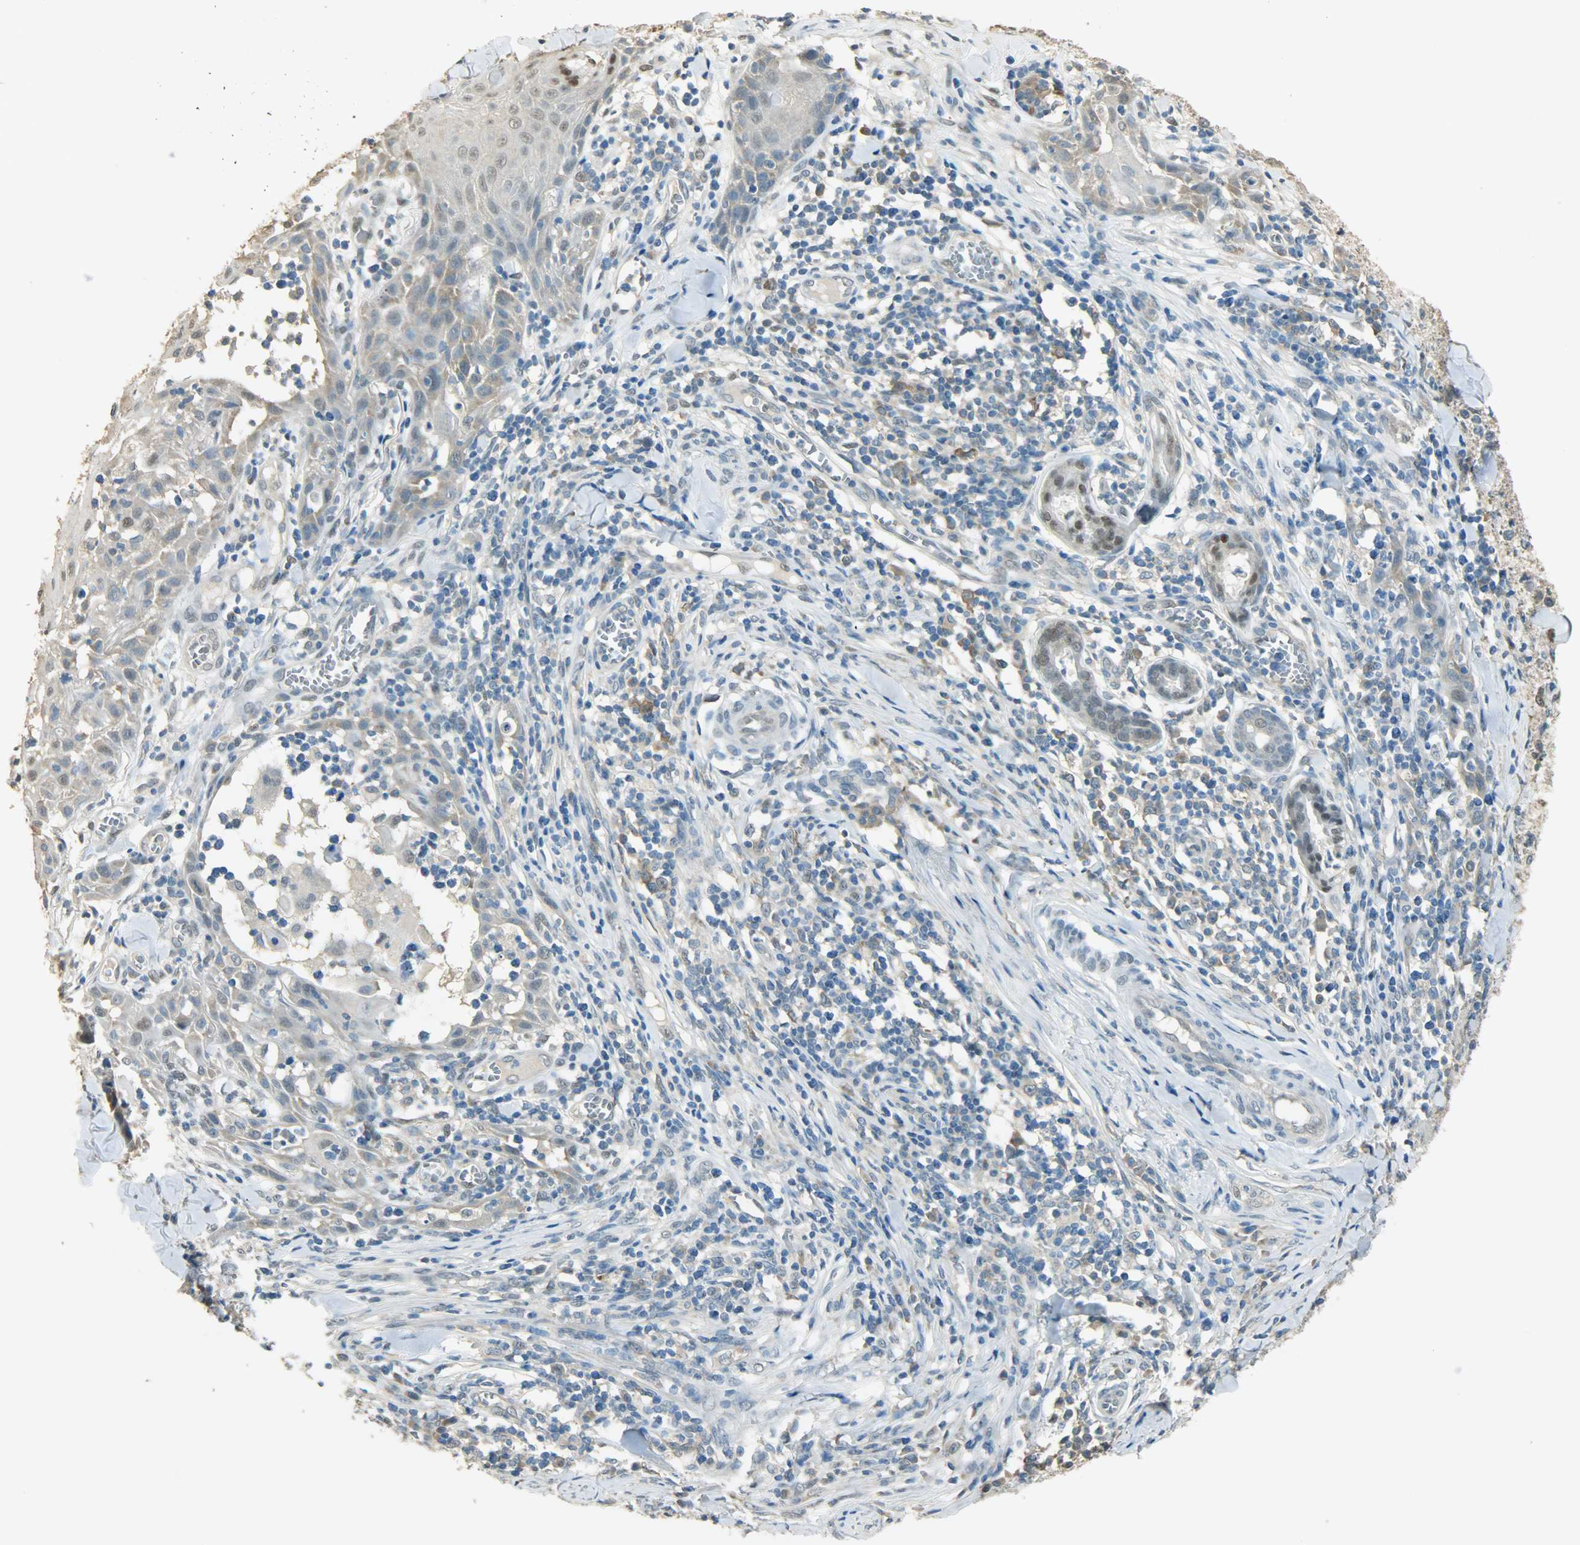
{"staining": {"intensity": "negative", "quantity": "none", "location": "none"}, "tissue": "skin cancer", "cell_type": "Tumor cells", "image_type": "cancer", "snomed": [{"axis": "morphology", "description": "Squamous cell carcinoma, NOS"}, {"axis": "topography", "description": "Skin"}], "caption": "An immunohistochemistry (IHC) image of skin cancer (squamous cell carcinoma) is shown. There is no staining in tumor cells of skin cancer (squamous cell carcinoma).", "gene": "PRMT5", "patient": {"sex": "male", "age": 24}}